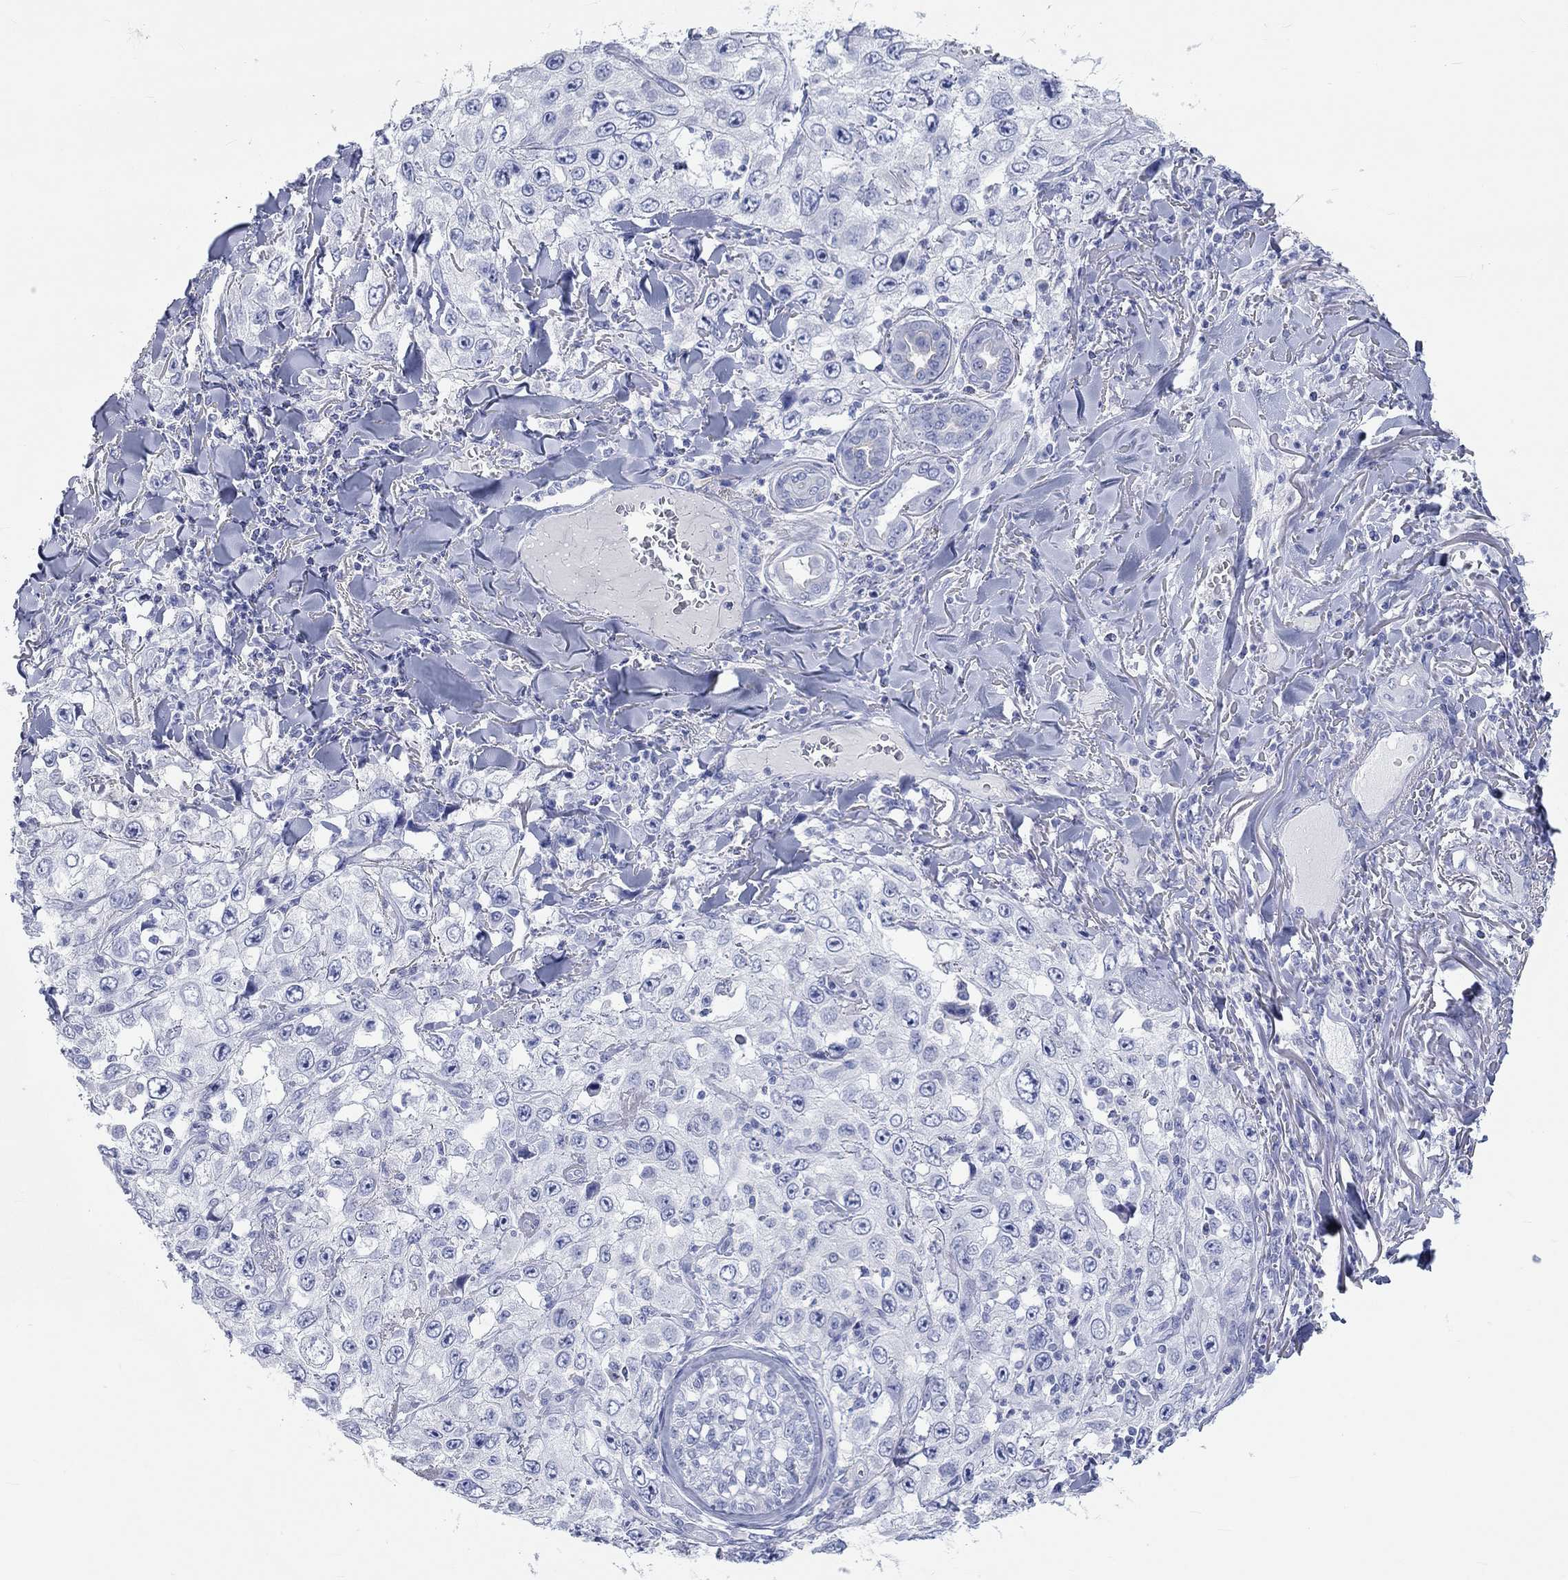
{"staining": {"intensity": "negative", "quantity": "none", "location": "none"}, "tissue": "skin cancer", "cell_type": "Tumor cells", "image_type": "cancer", "snomed": [{"axis": "morphology", "description": "Squamous cell carcinoma, NOS"}, {"axis": "topography", "description": "Skin"}], "caption": "An image of human skin cancer (squamous cell carcinoma) is negative for staining in tumor cells.", "gene": "SPATA9", "patient": {"sex": "male", "age": 82}}